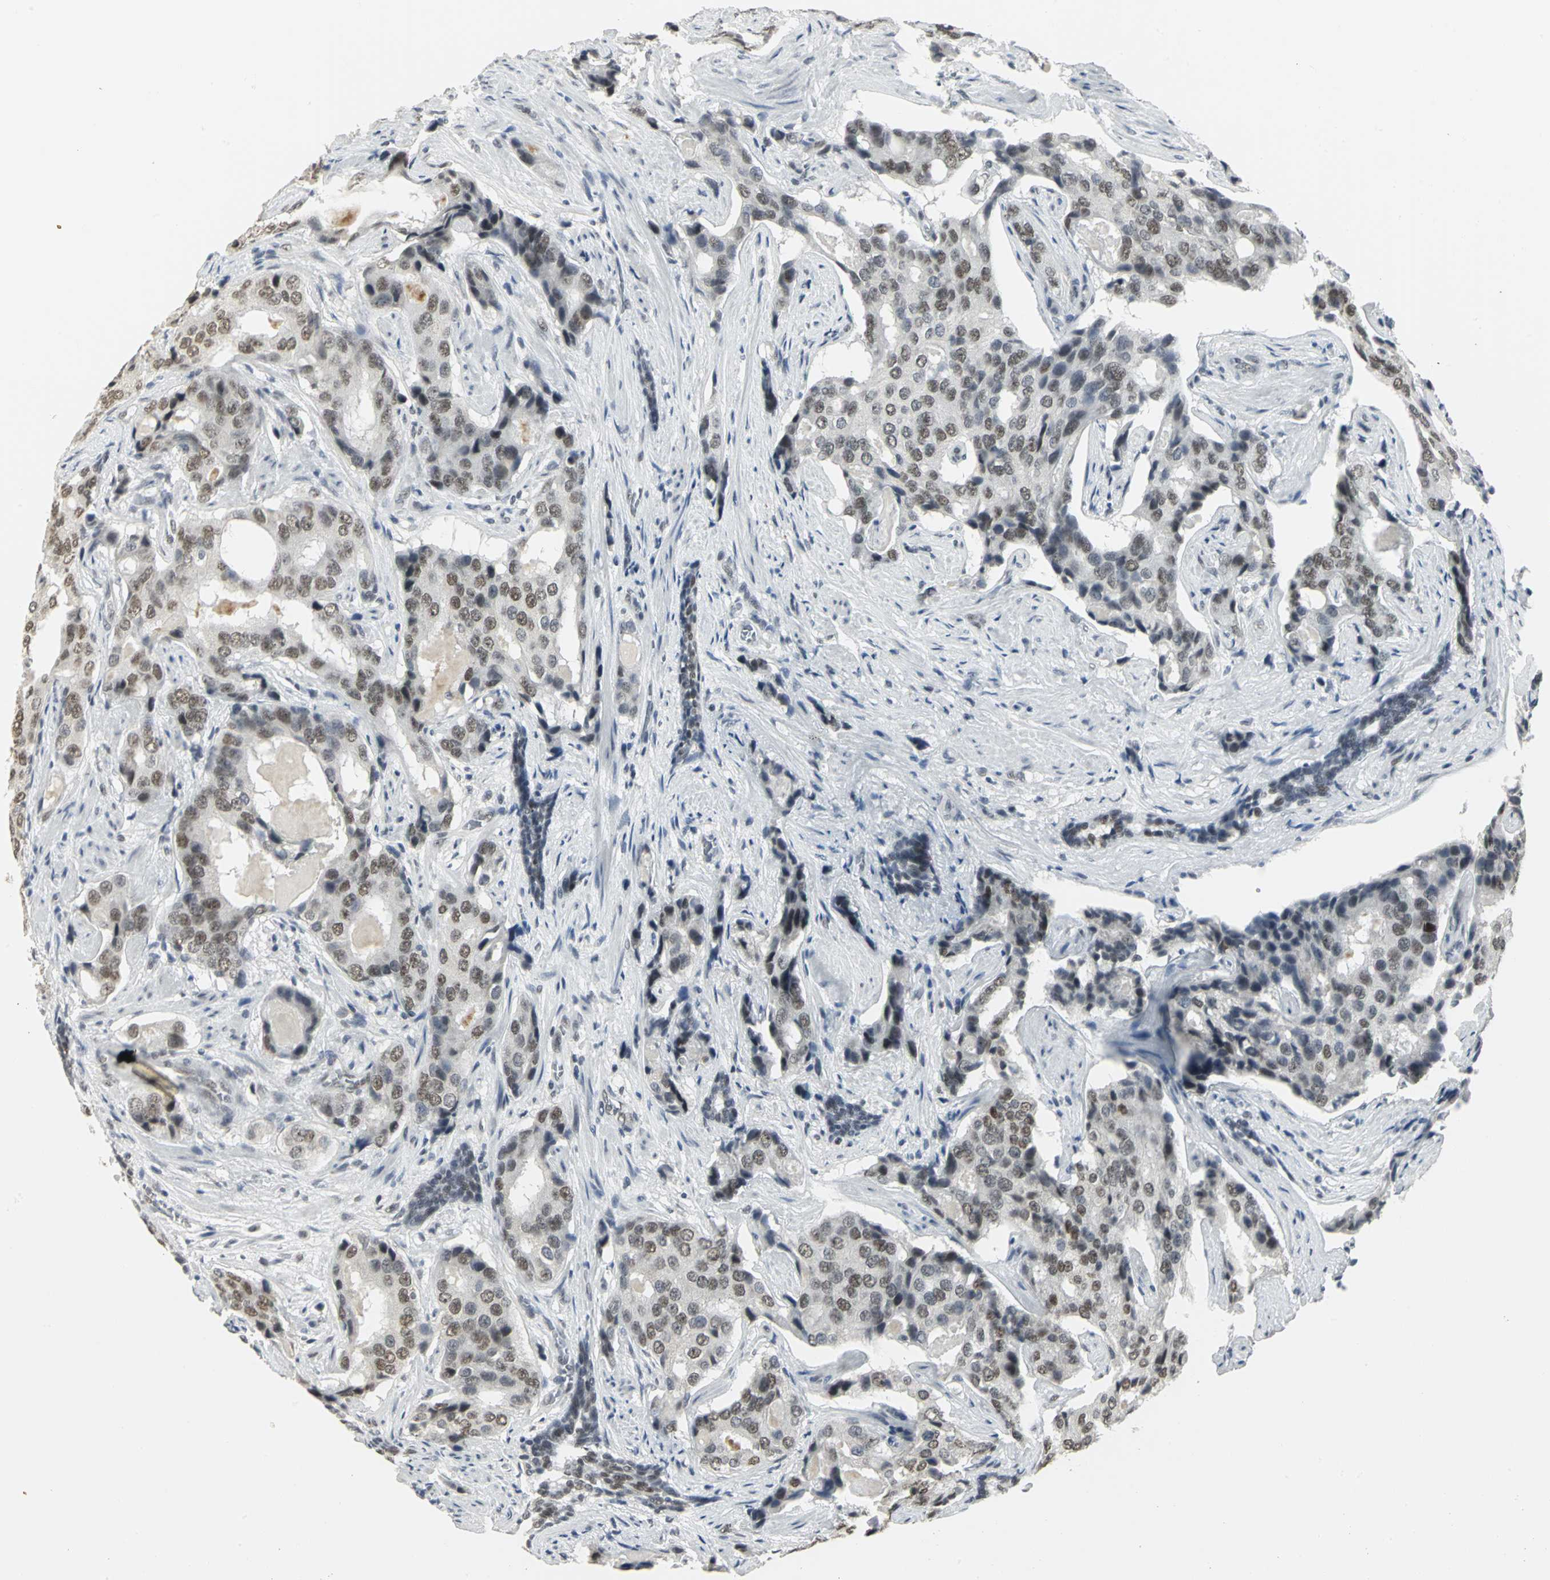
{"staining": {"intensity": "moderate", "quantity": ">75%", "location": "nuclear"}, "tissue": "prostate cancer", "cell_type": "Tumor cells", "image_type": "cancer", "snomed": [{"axis": "morphology", "description": "Adenocarcinoma, High grade"}, {"axis": "topography", "description": "Prostate"}], "caption": "Immunohistochemical staining of adenocarcinoma (high-grade) (prostate) displays medium levels of moderate nuclear expression in about >75% of tumor cells.", "gene": "CBX3", "patient": {"sex": "male", "age": 58}}